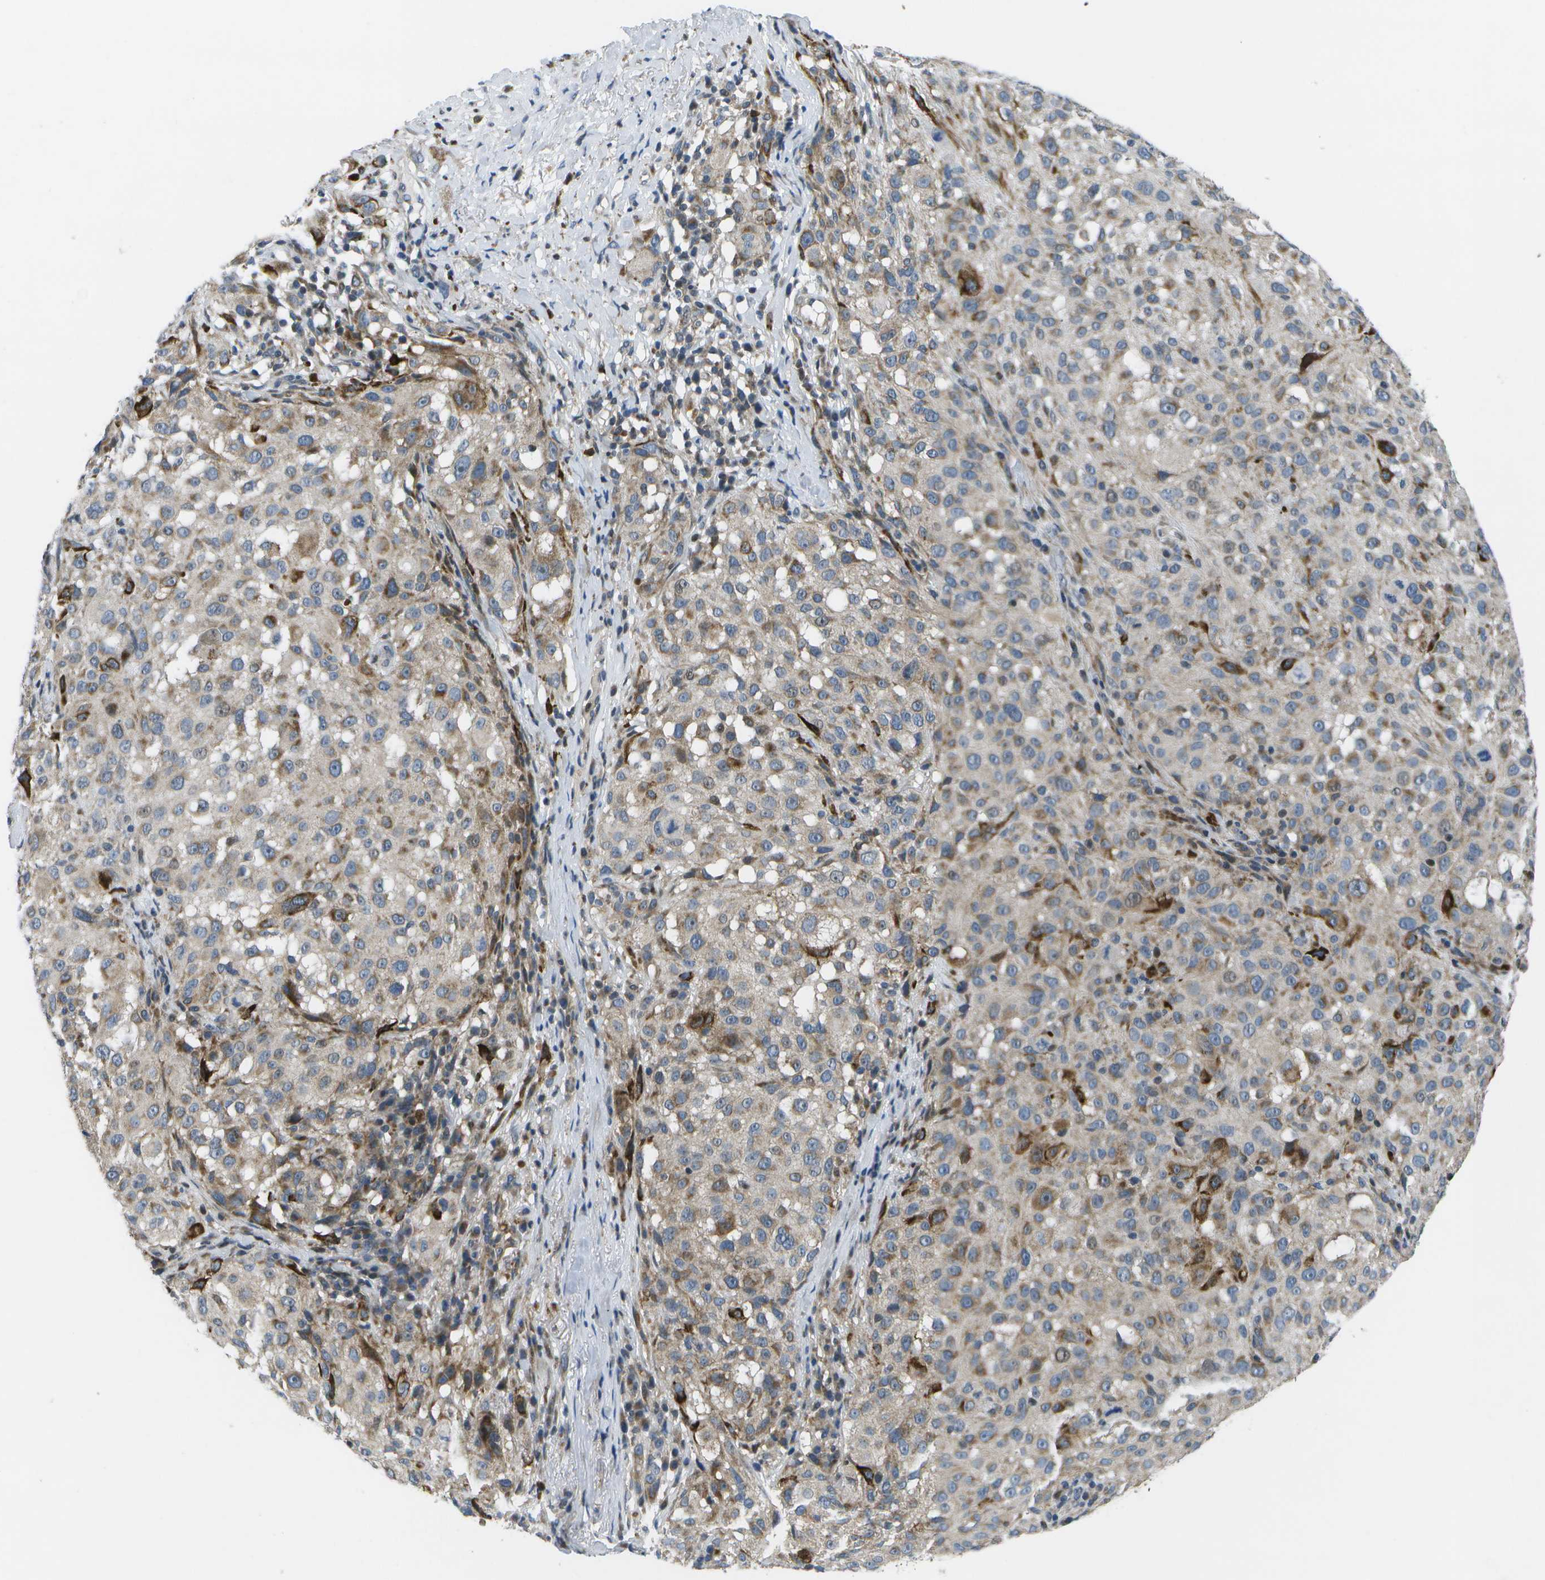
{"staining": {"intensity": "moderate", "quantity": "<25%", "location": "cytoplasmic/membranous"}, "tissue": "melanoma", "cell_type": "Tumor cells", "image_type": "cancer", "snomed": [{"axis": "morphology", "description": "Necrosis, NOS"}, {"axis": "morphology", "description": "Malignant melanoma, NOS"}, {"axis": "topography", "description": "Skin"}], "caption": "Melanoma was stained to show a protein in brown. There is low levels of moderate cytoplasmic/membranous positivity in about <25% of tumor cells. (Brightfield microscopy of DAB IHC at high magnification).", "gene": "GALNT15", "patient": {"sex": "female", "age": 87}}